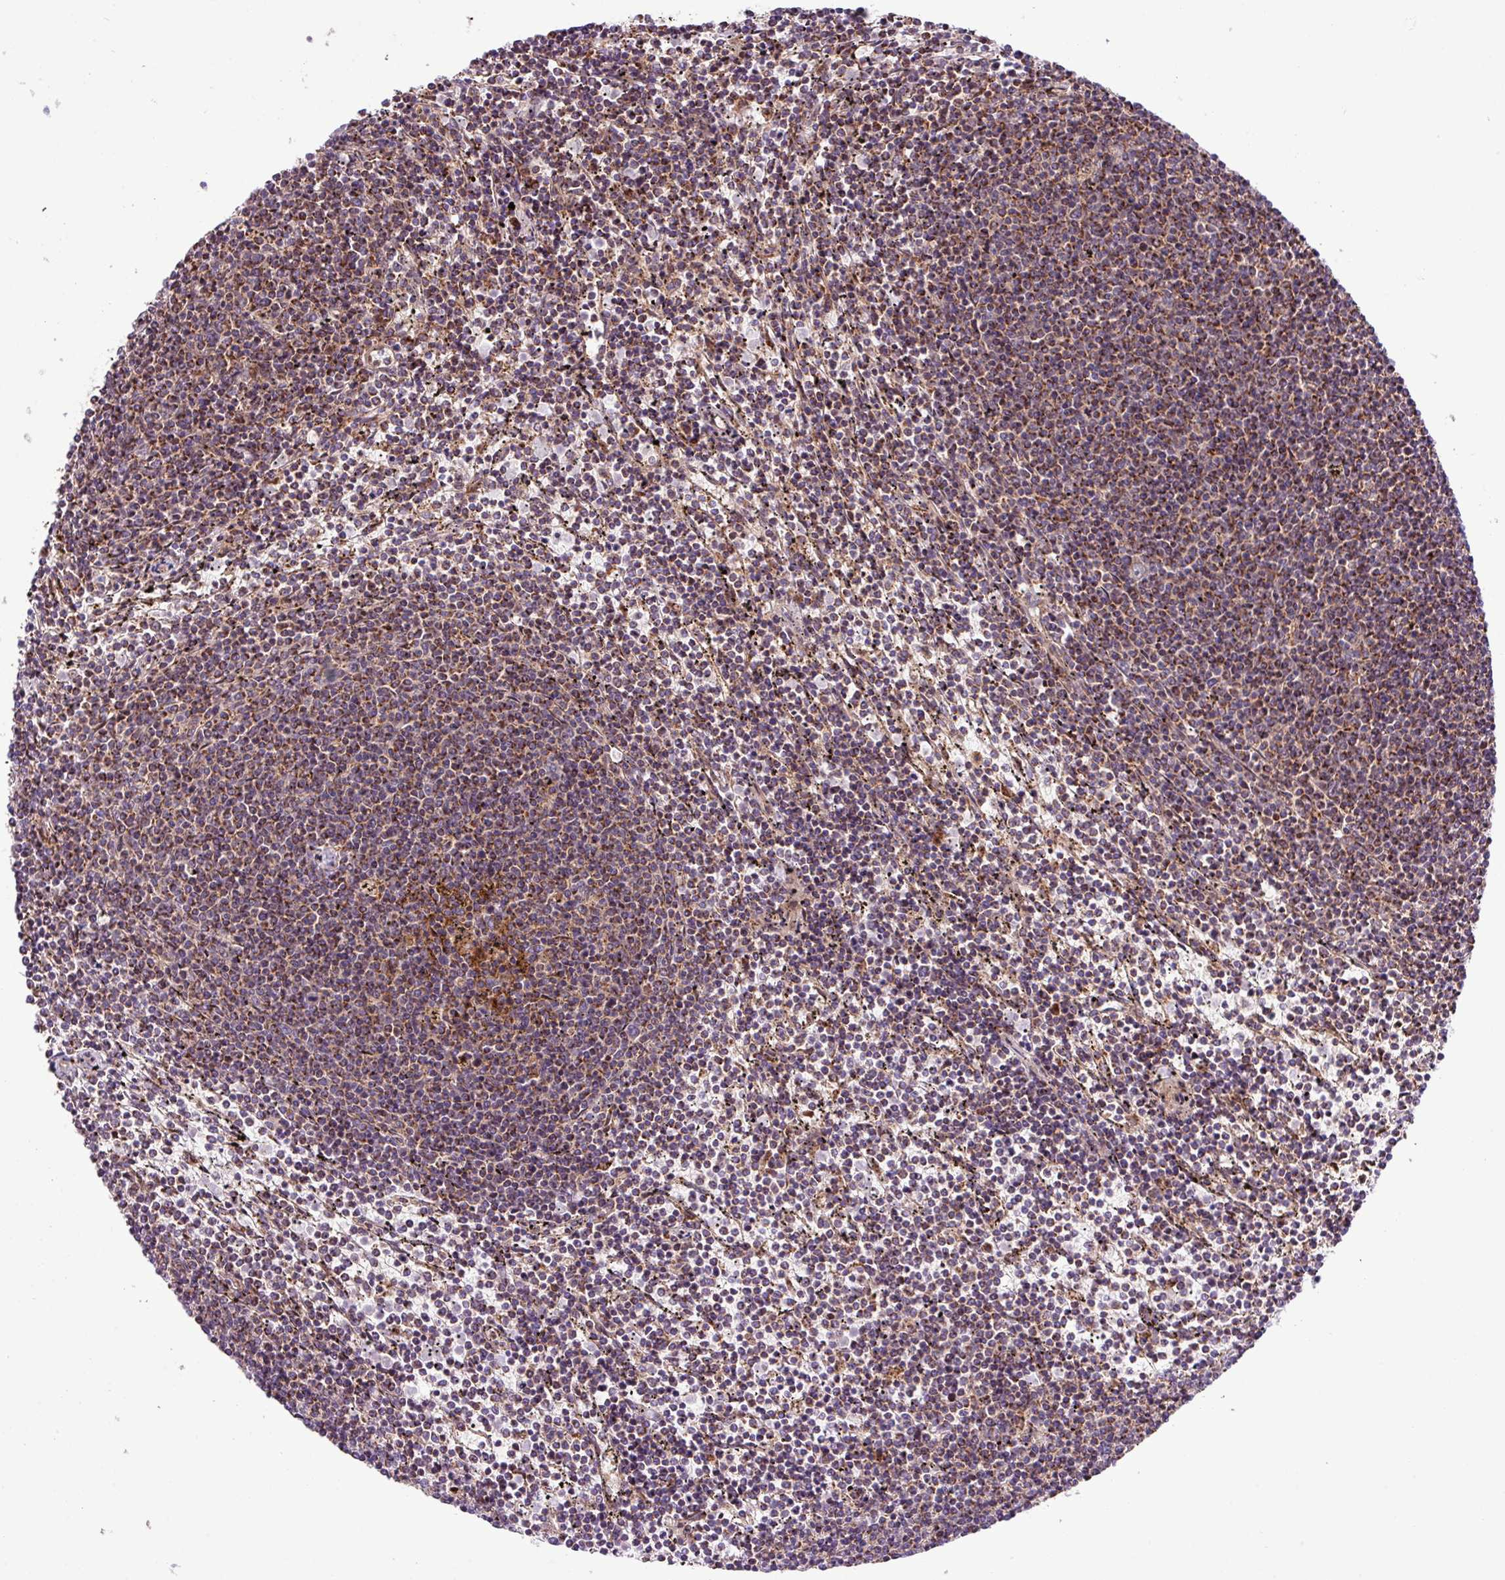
{"staining": {"intensity": "moderate", "quantity": "25%-75%", "location": "cytoplasmic/membranous"}, "tissue": "lymphoma", "cell_type": "Tumor cells", "image_type": "cancer", "snomed": [{"axis": "morphology", "description": "Malignant lymphoma, non-Hodgkin's type, Low grade"}, {"axis": "topography", "description": "Spleen"}], "caption": "The micrograph exhibits staining of lymphoma, revealing moderate cytoplasmic/membranous protein expression (brown color) within tumor cells.", "gene": "B3GNT9", "patient": {"sex": "female", "age": 50}}